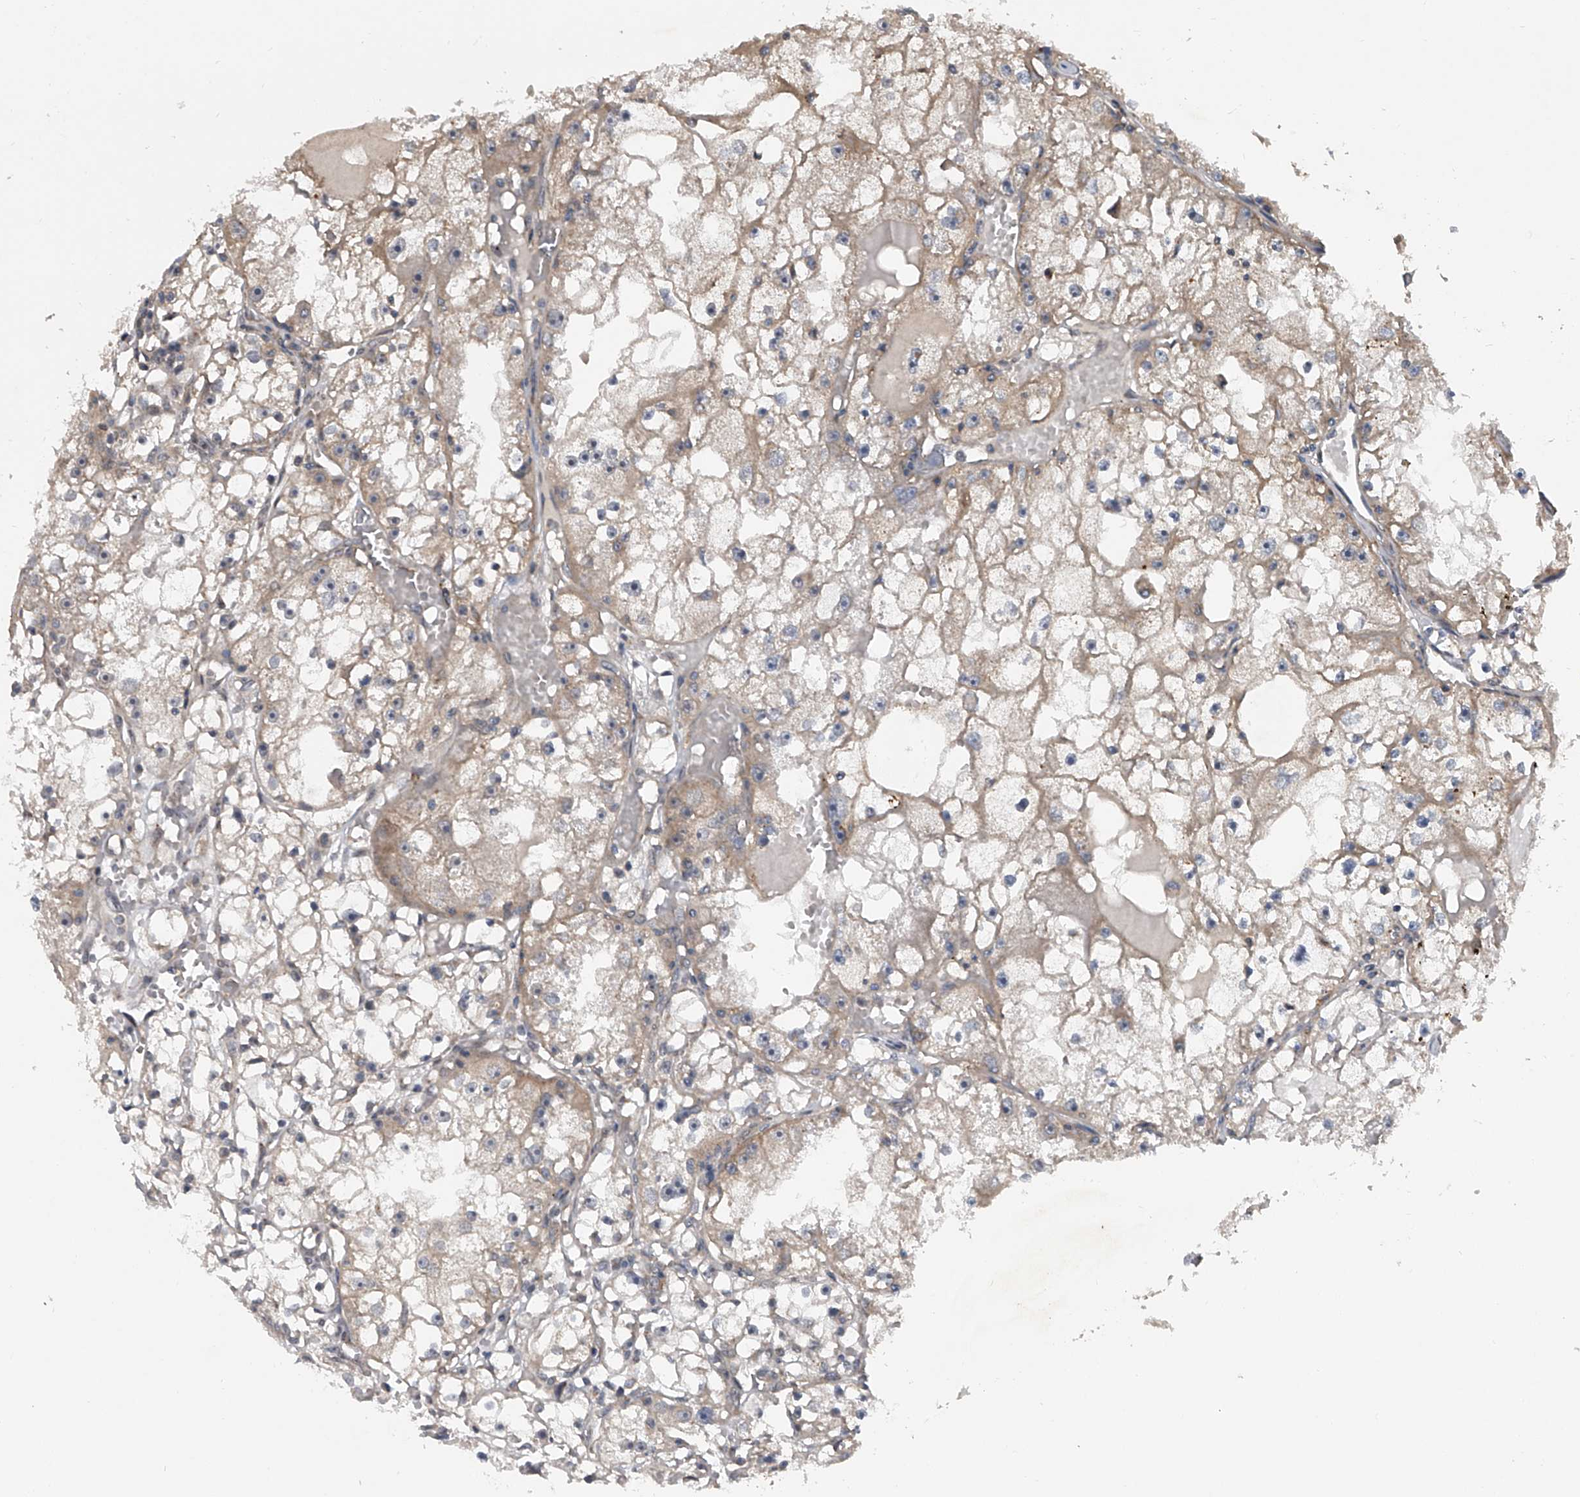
{"staining": {"intensity": "weak", "quantity": "<25%", "location": "cytoplasmic/membranous"}, "tissue": "renal cancer", "cell_type": "Tumor cells", "image_type": "cancer", "snomed": [{"axis": "morphology", "description": "Adenocarcinoma, NOS"}, {"axis": "topography", "description": "Kidney"}], "caption": "Histopathology image shows no significant protein expression in tumor cells of adenocarcinoma (renal).", "gene": "GEMIN8", "patient": {"sex": "male", "age": 56}}